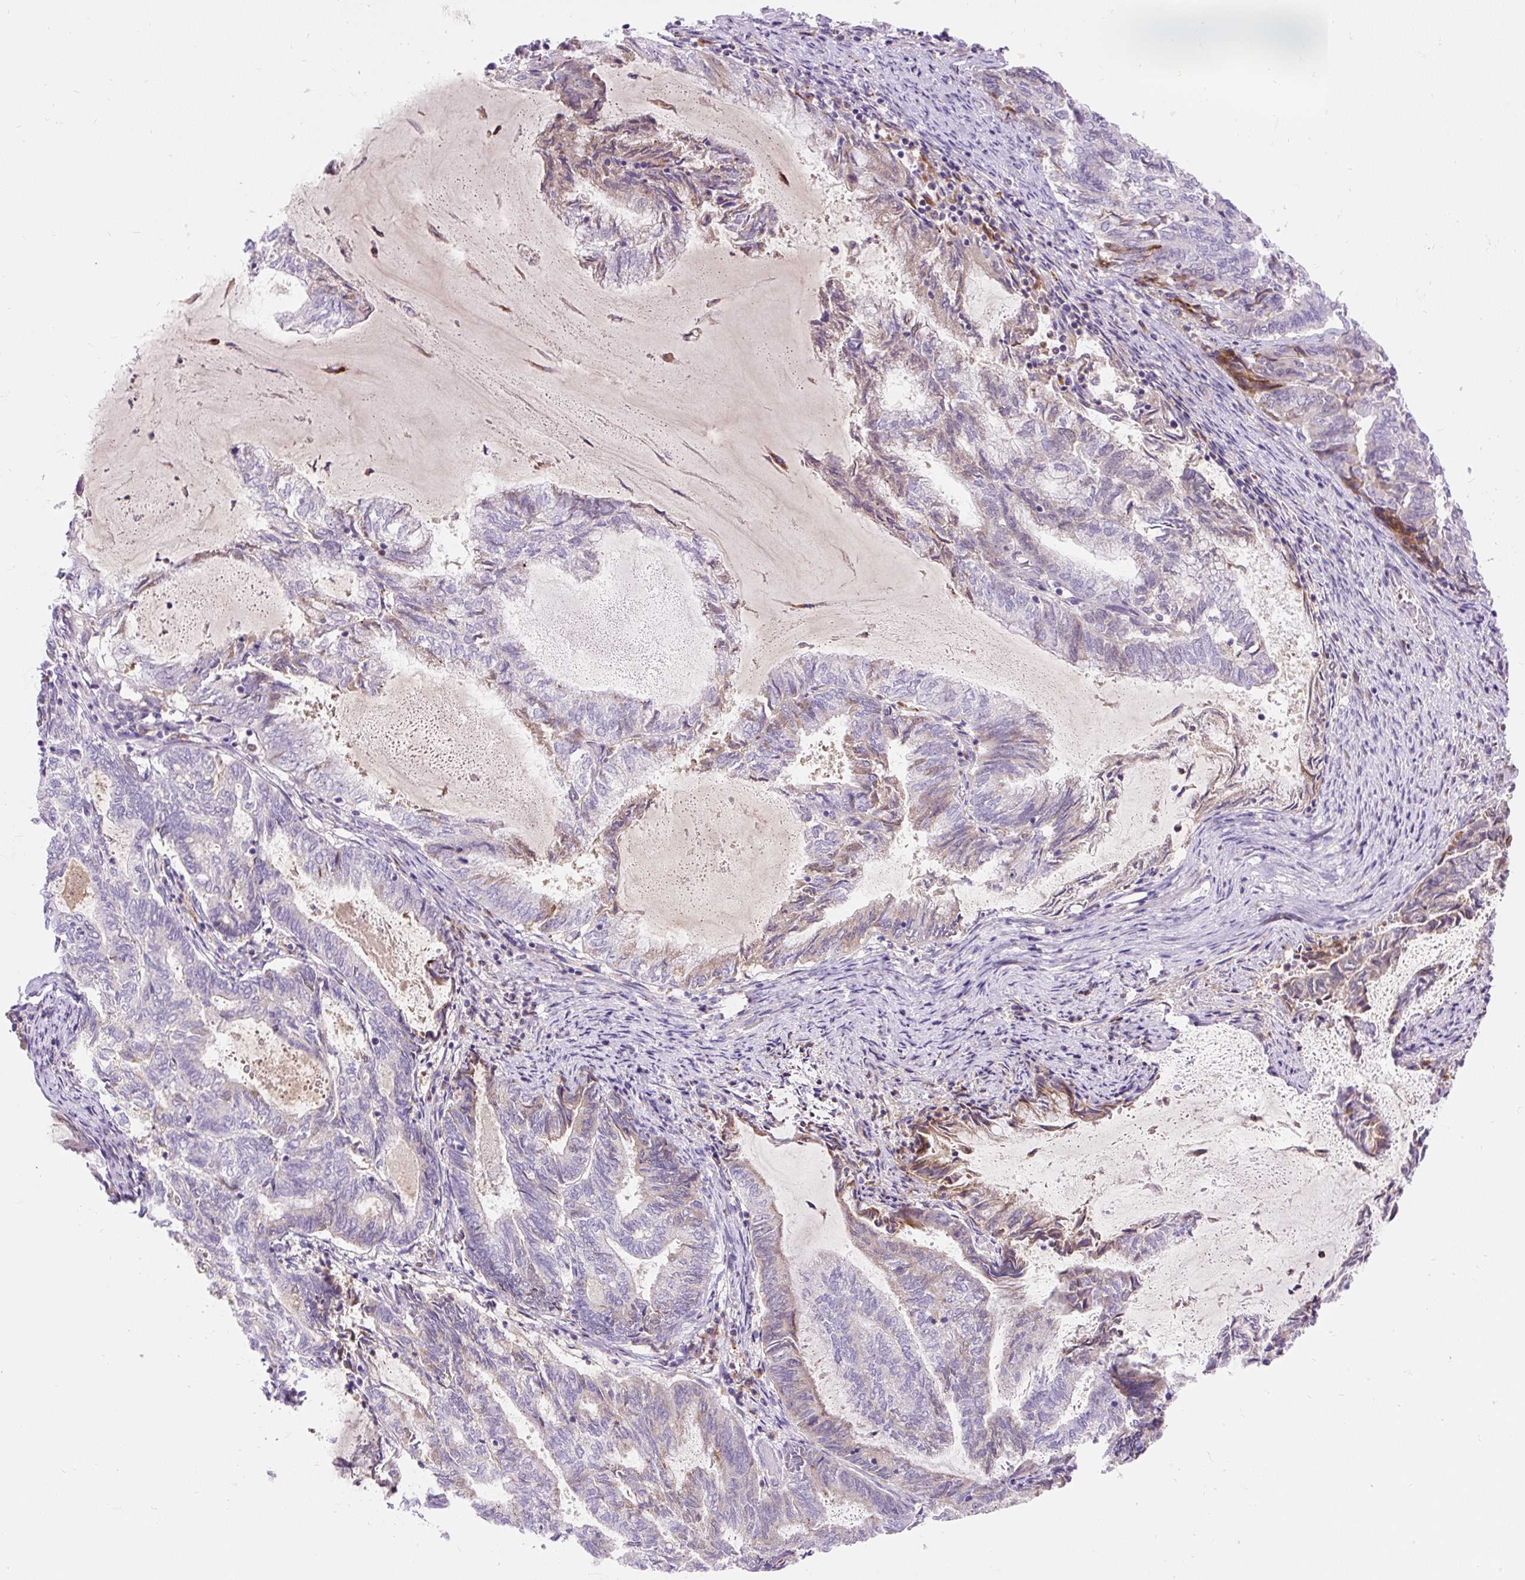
{"staining": {"intensity": "weak", "quantity": "<25%", "location": "cytoplasmic/membranous"}, "tissue": "endometrial cancer", "cell_type": "Tumor cells", "image_type": "cancer", "snomed": [{"axis": "morphology", "description": "Adenocarcinoma, NOS"}, {"axis": "topography", "description": "Endometrium"}], "caption": "This is an immunohistochemistry histopathology image of endometrial cancer (adenocarcinoma). There is no expression in tumor cells.", "gene": "TMEM150C", "patient": {"sex": "female", "age": 80}}